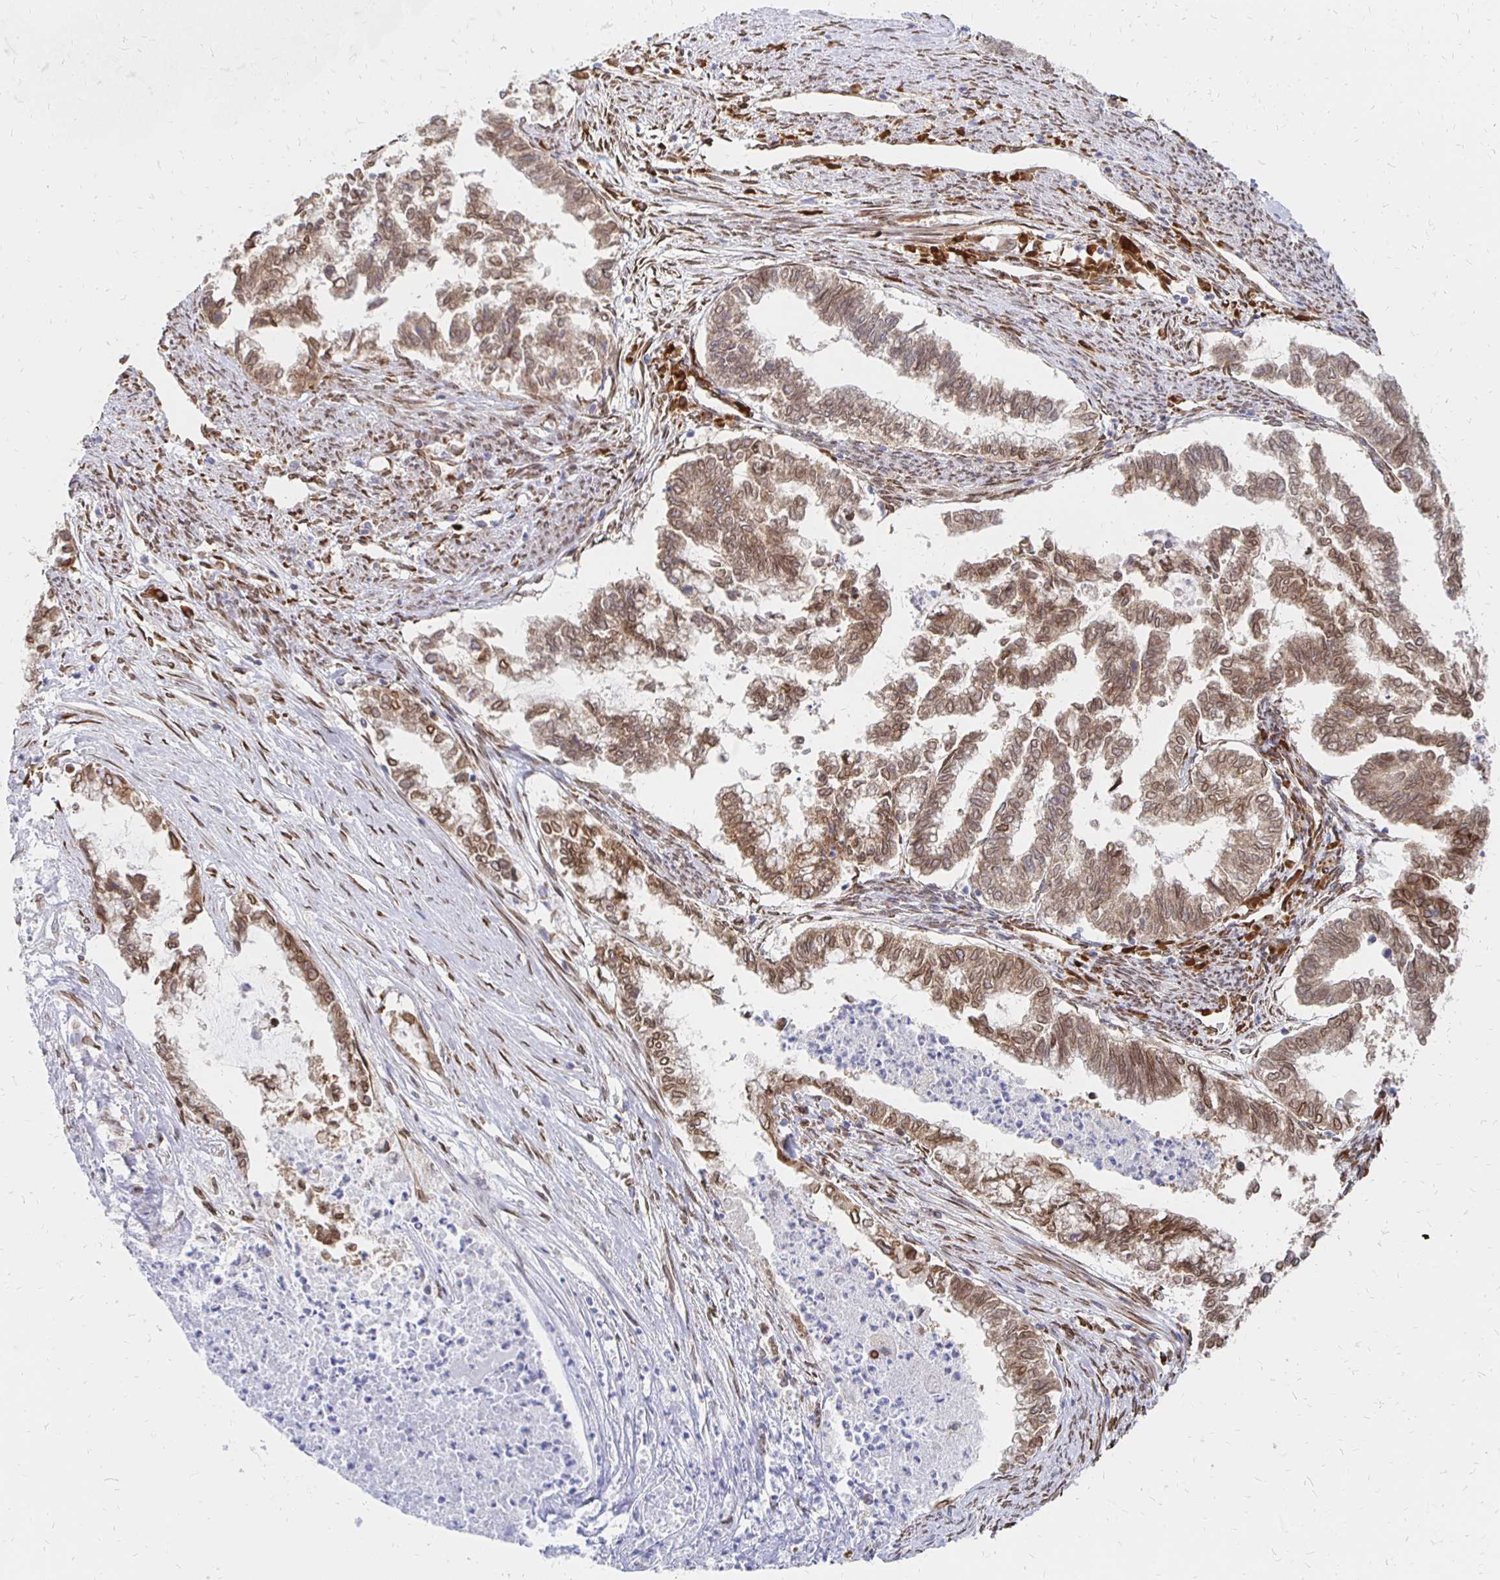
{"staining": {"intensity": "strong", "quantity": ">75%", "location": "cytoplasmic/membranous,nuclear"}, "tissue": "endometrial cancer", "cell_type": "Tumor cells", "image_type": "cancer", "snomed": [{"axis": "morphology", "description": "Adenocarcinoma, NOS"}, {"axis": "topography", "description": "Endometrium"}], "caption": "Approximately >75% of tumor cells in adenocarcinoma (endometrial) display strong cytoplasmic/membranous and nuclear protein positivity as visualized by brown immunohistochemical staining.", "gene": "PELI3", "patient": {"sex": "female", "age": 79}}